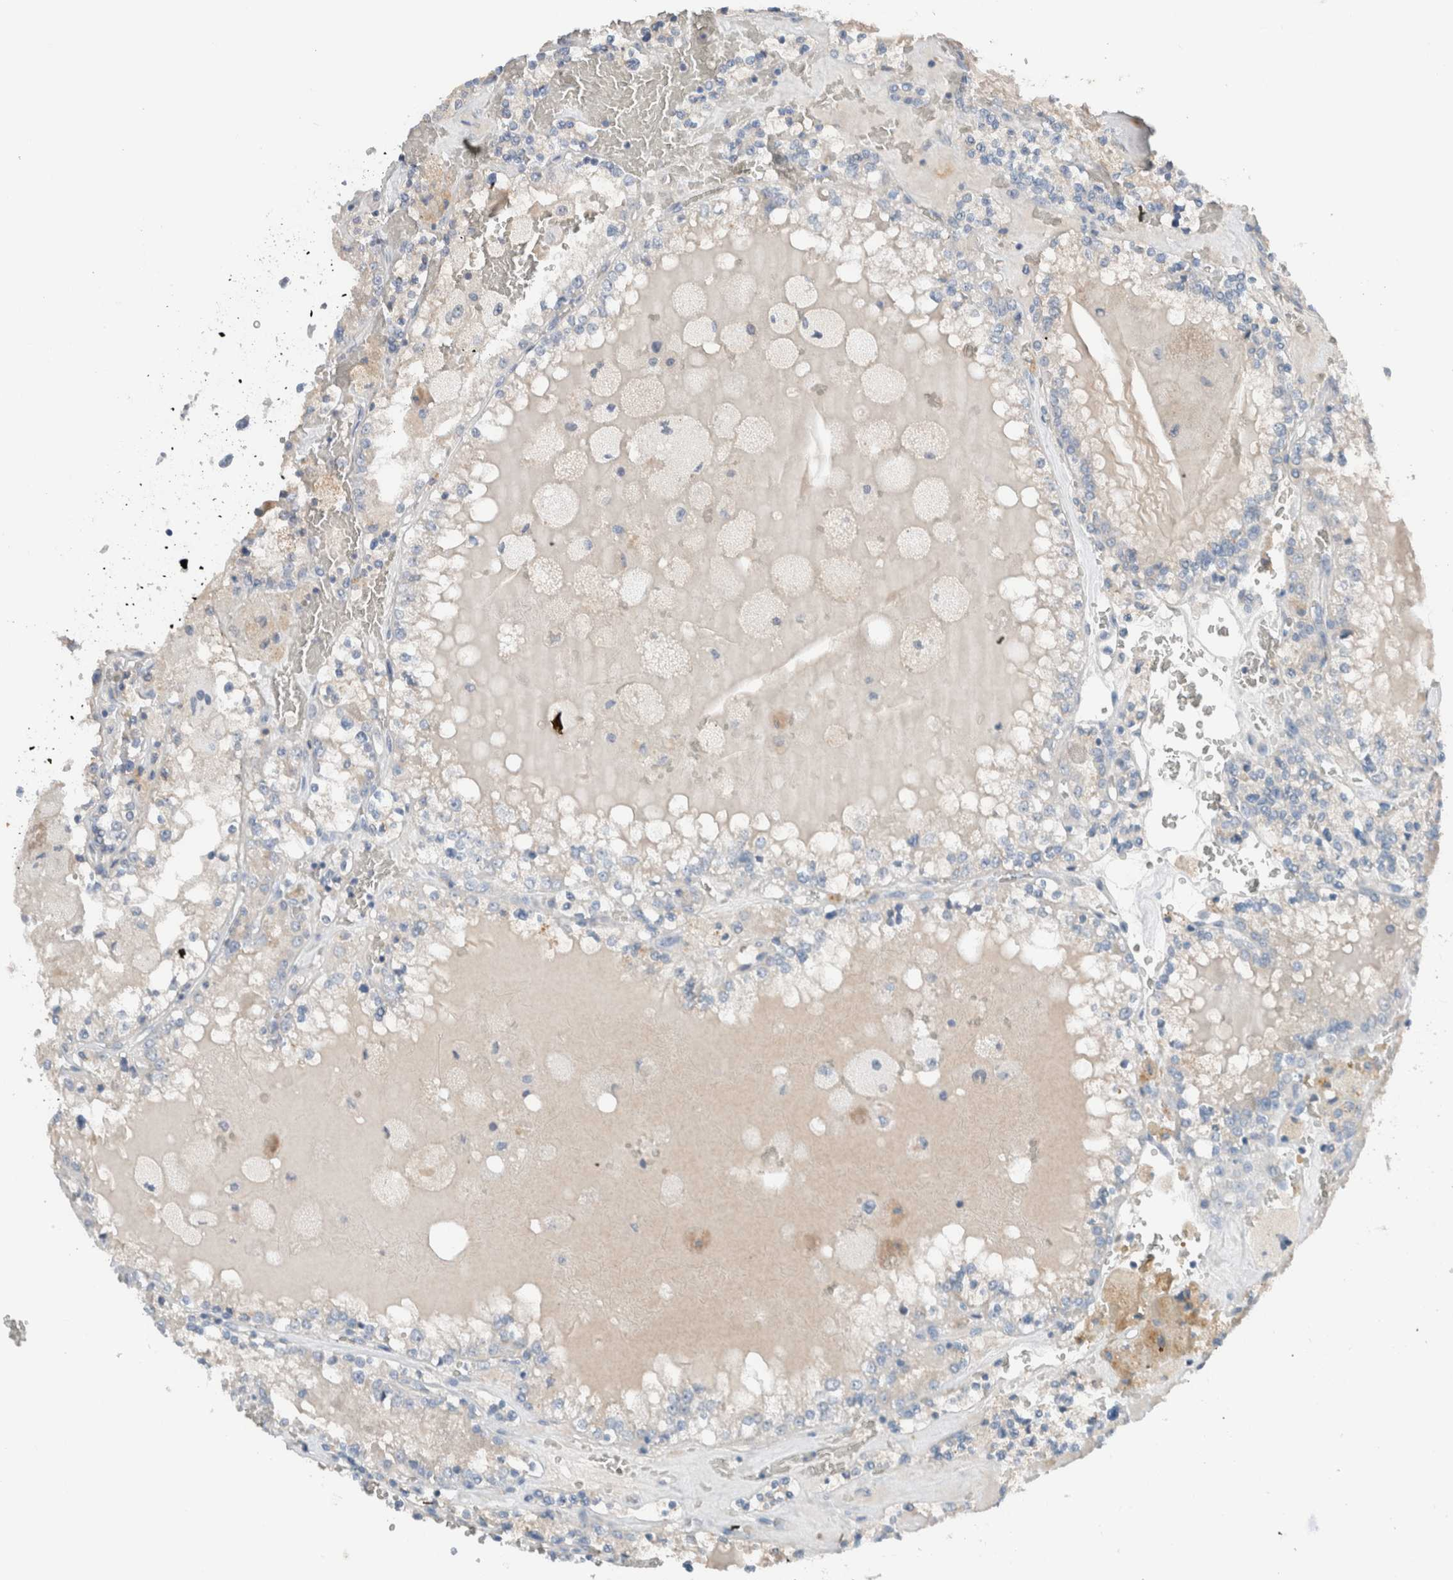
{"staining": {"intensity": "negative", "quantity": "none", "location": "none"}, "tissue": "renal cancer", "cell_type": "Tumor cells", "image_type": "cancer", "snomed": [{"axis": "morphology", "description": "Adenocarcinoma, NOS"}, {"axis": "topography", "description": "Kidney"}], "caption": "An immunohistochemistry (IHC) image of renal cancer is shown. There is no staining in tumor cells of renal cancer.", "gene": "DUOX1", "patient": {"sex": "female", "age": 56}}